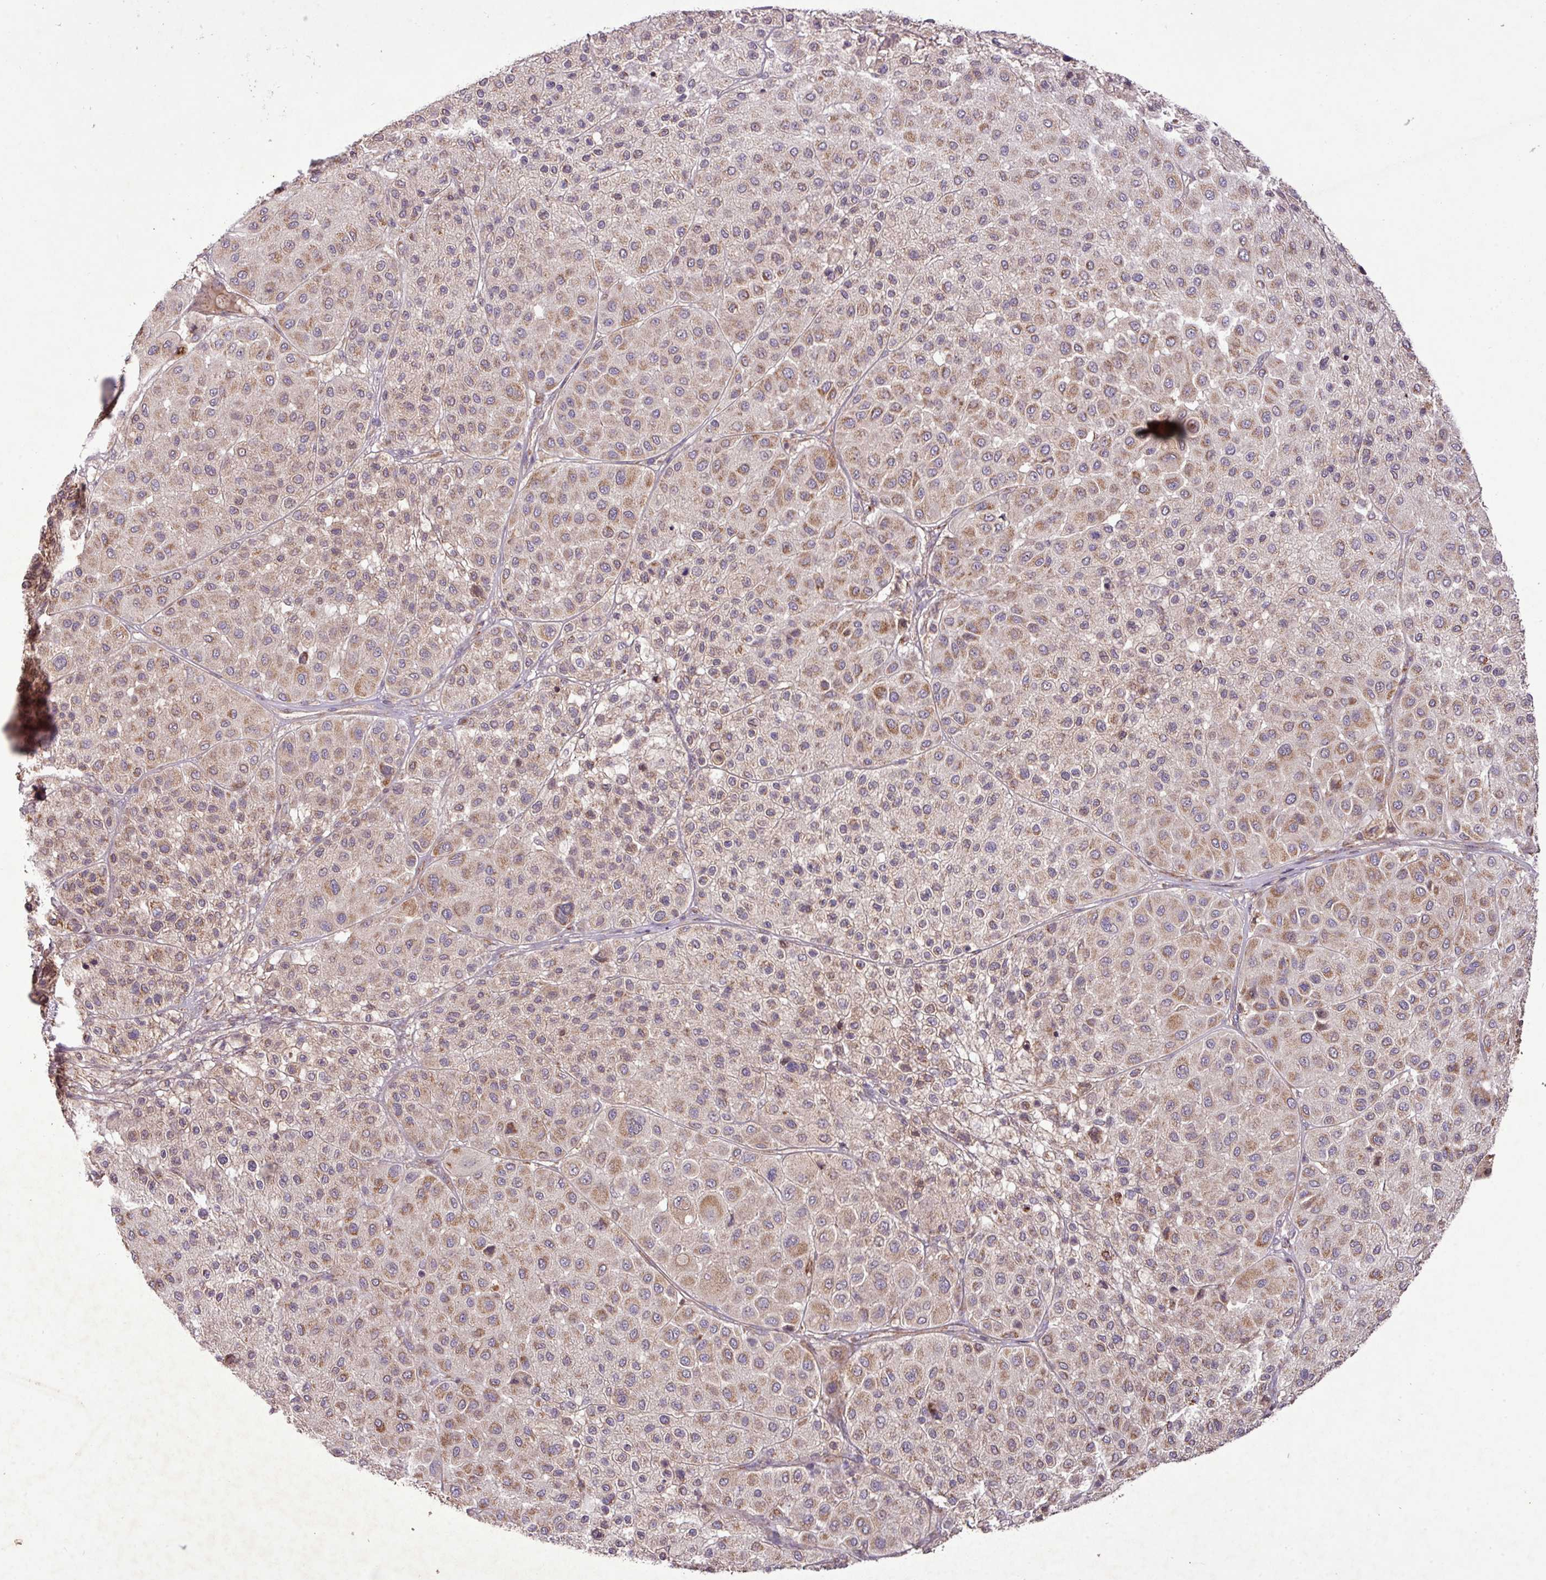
{"staining": {"intensity": "moderate", "quantity": ">75%", "location": "cytoplasmic/membranous"}, "tissue": "melanoma", "cell_type": "Tumor cells", "image_type": "cancer", "snomed": [{"axis": "morphology", "description": "Malignant melanoma, Metastatic site"}, {"axis": "topography", "description": "Smooth muscle"}], "caption": "A high-resolution image shows immunohistochemistry staining of melanoma, which exhibits moderate cytoplasmic/membranous staining in about >75% of tumor cells.", "gene": "YPEL3", "patient": {"sex": "male", "age": 41}}